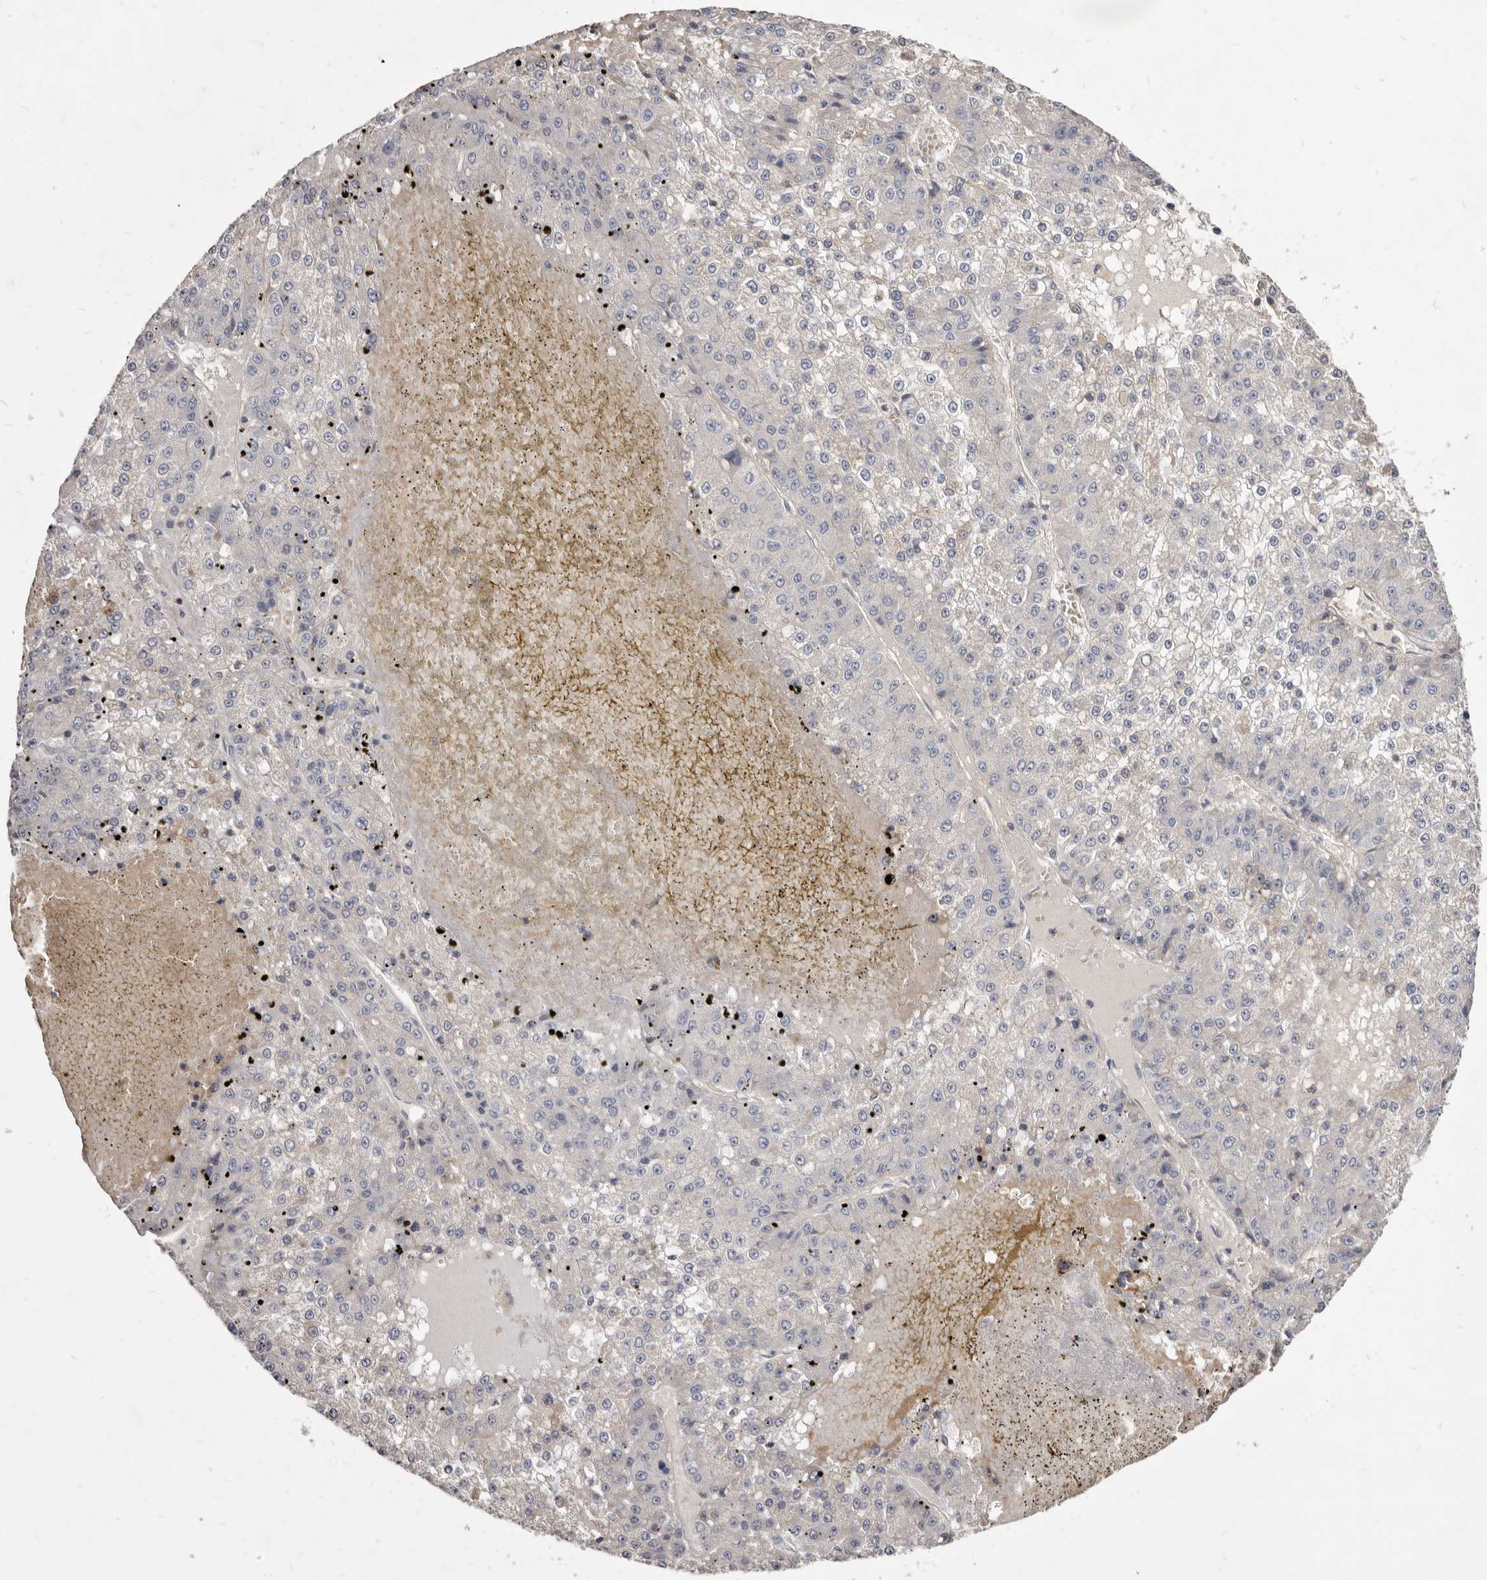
{"staining": {"intensity": "negative", "quantity": "none", "location": "none"}, "tissue": "liver cancer", "cell_type": "Tumor cells", "image_type": "cancer", "snomed": [{"axis": "morphology", "description": "Carcinoma, Hepatocellular, NOS"}, {"axis": "topography", "description": "Liver"}], "caption": "A micrograph of human hepatocellular carcinoma (liver) is negative for staining in tumor cells.", "gene": "FAS", "patient": {"sex": "female", "age": 73}}